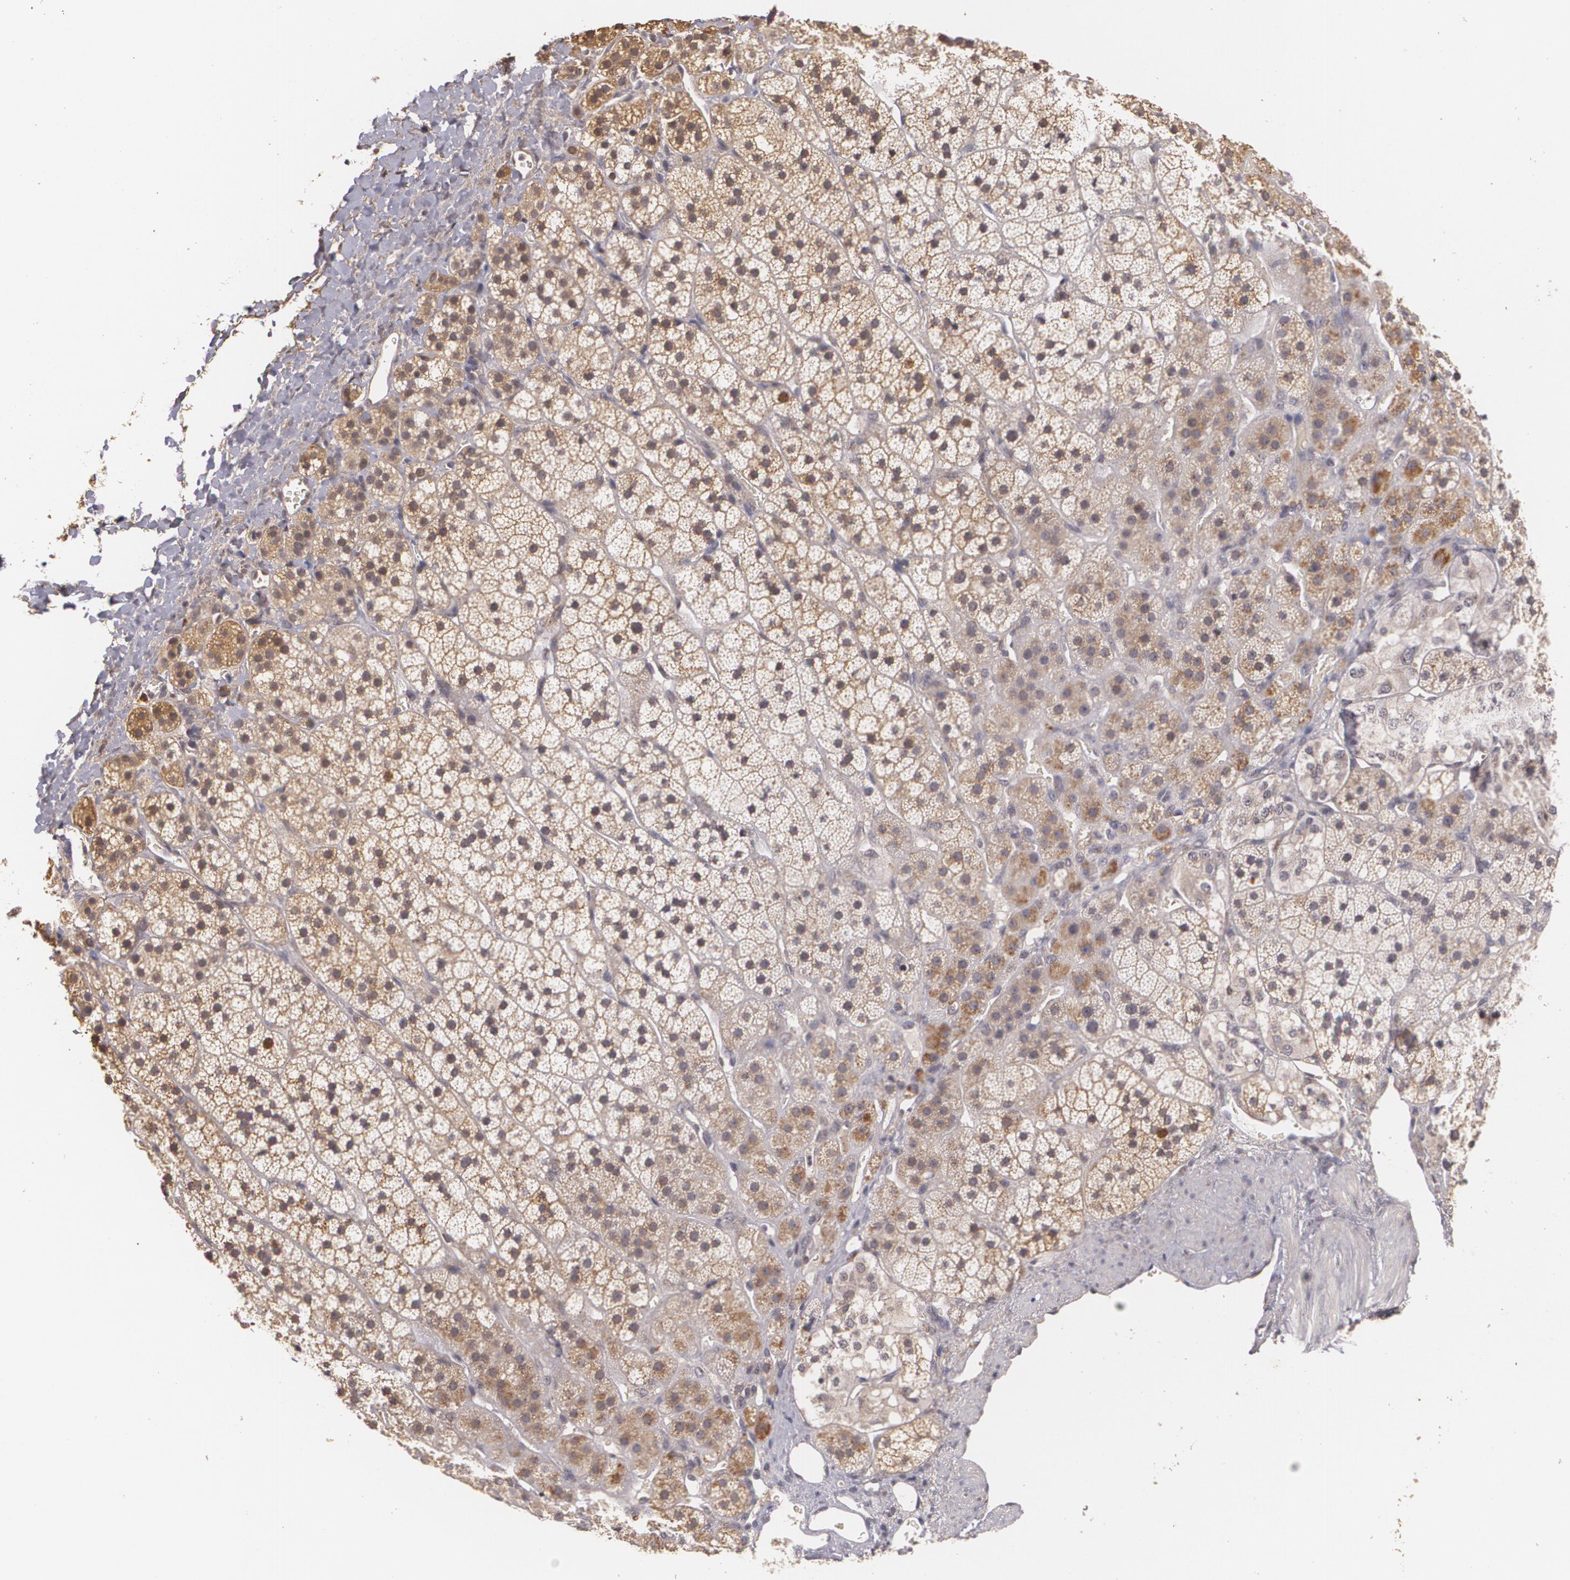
{"staining": {"intensity": "moderate", "quantity": "25%-75%", "location": "cytoplasmic/membranous"}, "tissue": "adrenal gland", "cell_type": "Glandular cells", "image_type": "normal", "snomed": [{"axis": "morphology", "description": "Normal tissue, NOS"}, {"axis": "topography", "description": "Adrenal gland"}], "caption": "The histopathology image reveals a brown stain indicating the presence of a protein in the cytoplasmic/membranous of glandular cells in adrenal gland.", "gene": "BRCA1", "patient": {"sex": "female", "age": 44}}